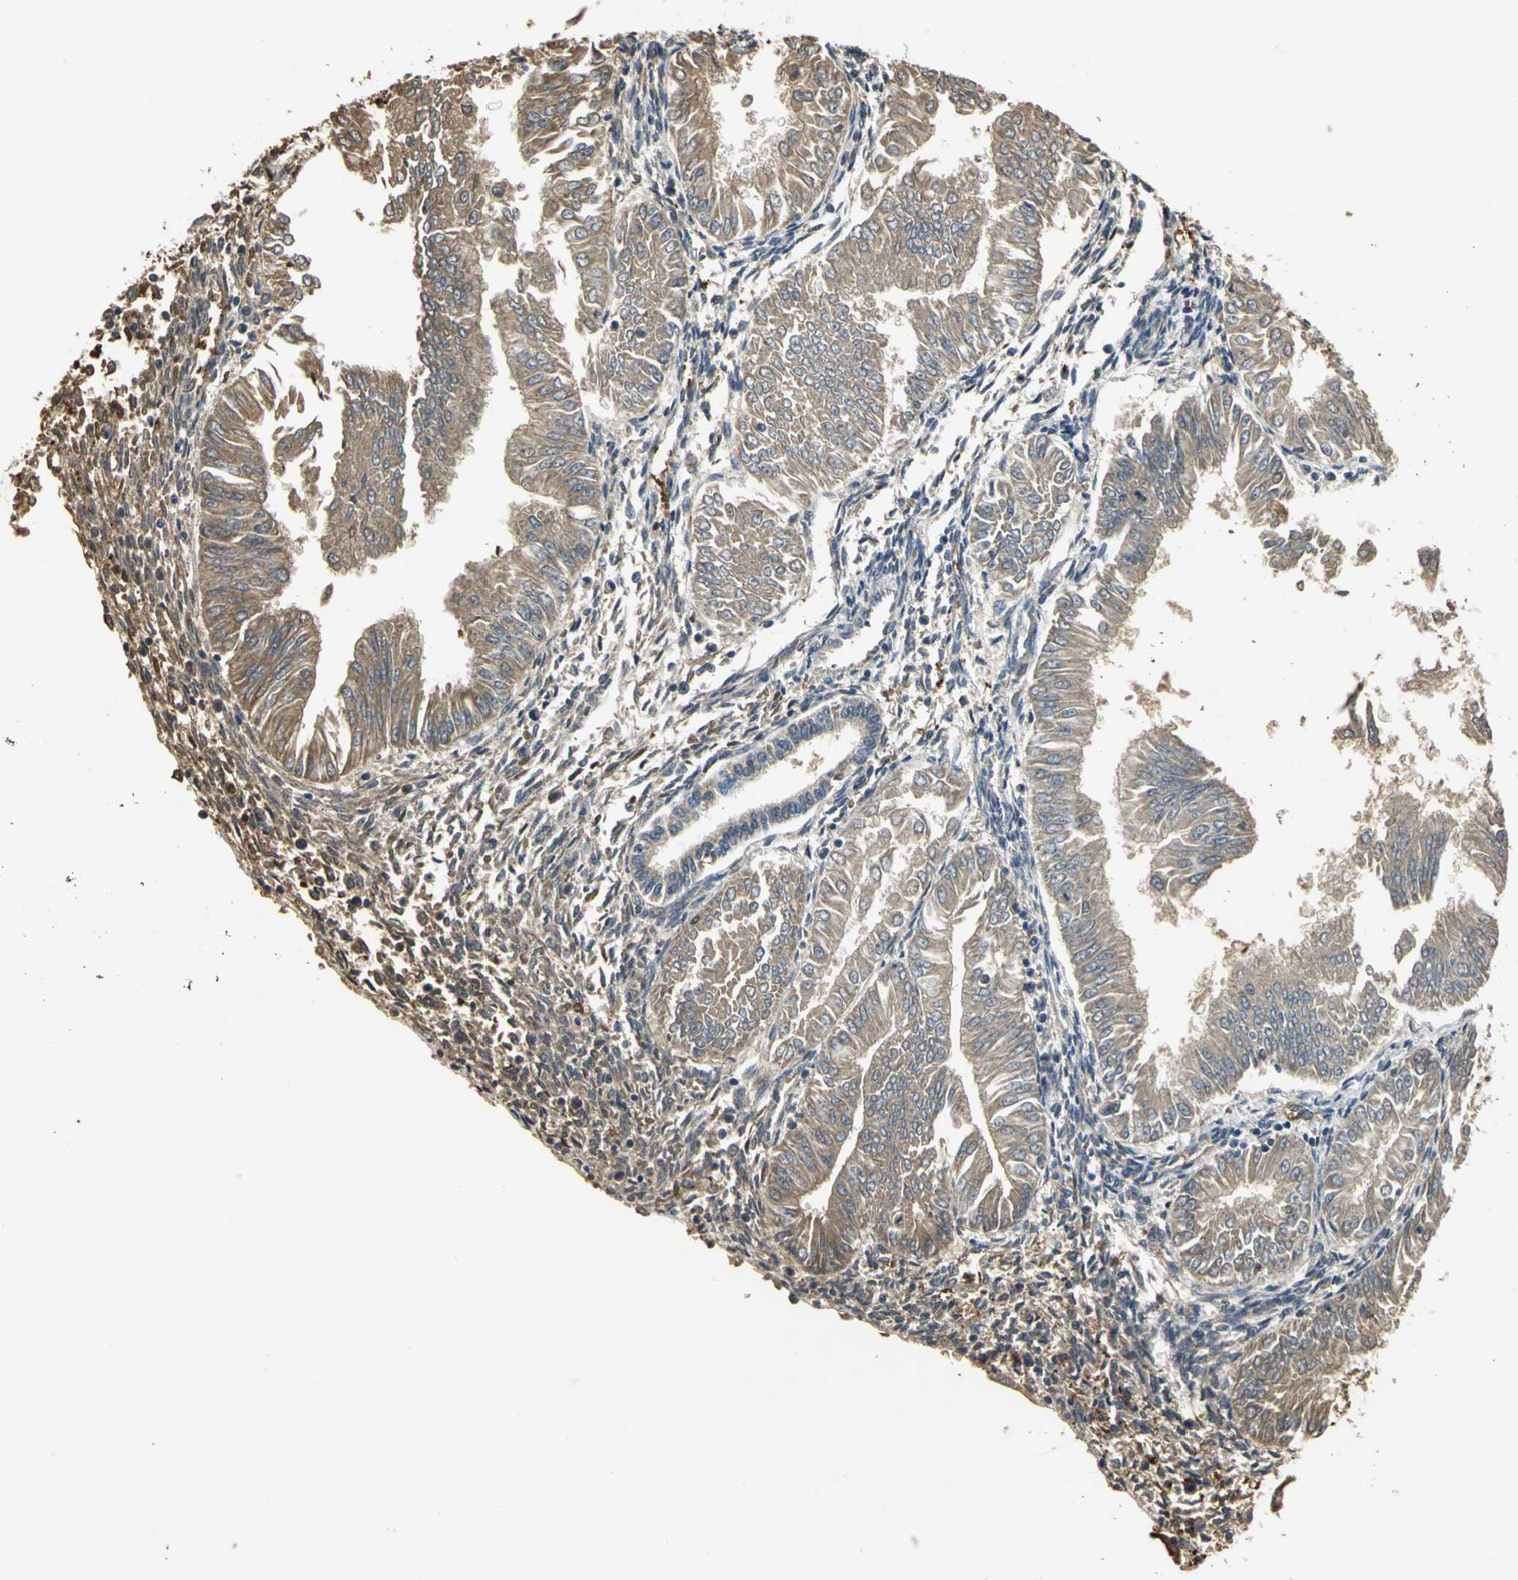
{"staining": {"intensity": "moderate", "quantity": ">75%", "location": "cytoplasmic/membranous"}, "tissue": "endometrial cancer", "cell_type": "Tumor cells", "image_type": "cancer", "snomed": [{"axis": "morphology", "description": "Adenocarcinoma, NOS"}, {"axis": "topography", "description": "Endometrium"}], "caption": "Protein staining of adenocarcinoma (endometrial) tissue demonstrates moderate cytoplasmic/membranous expression in about >75% of tumor cells. The protein of interest is stained brown, and the nuclei are stained in blue (DAB IHC with brightfield microscopy, high magnification).", "gene": "TREM1", "patient": {"sex": "female", "age": 53}}